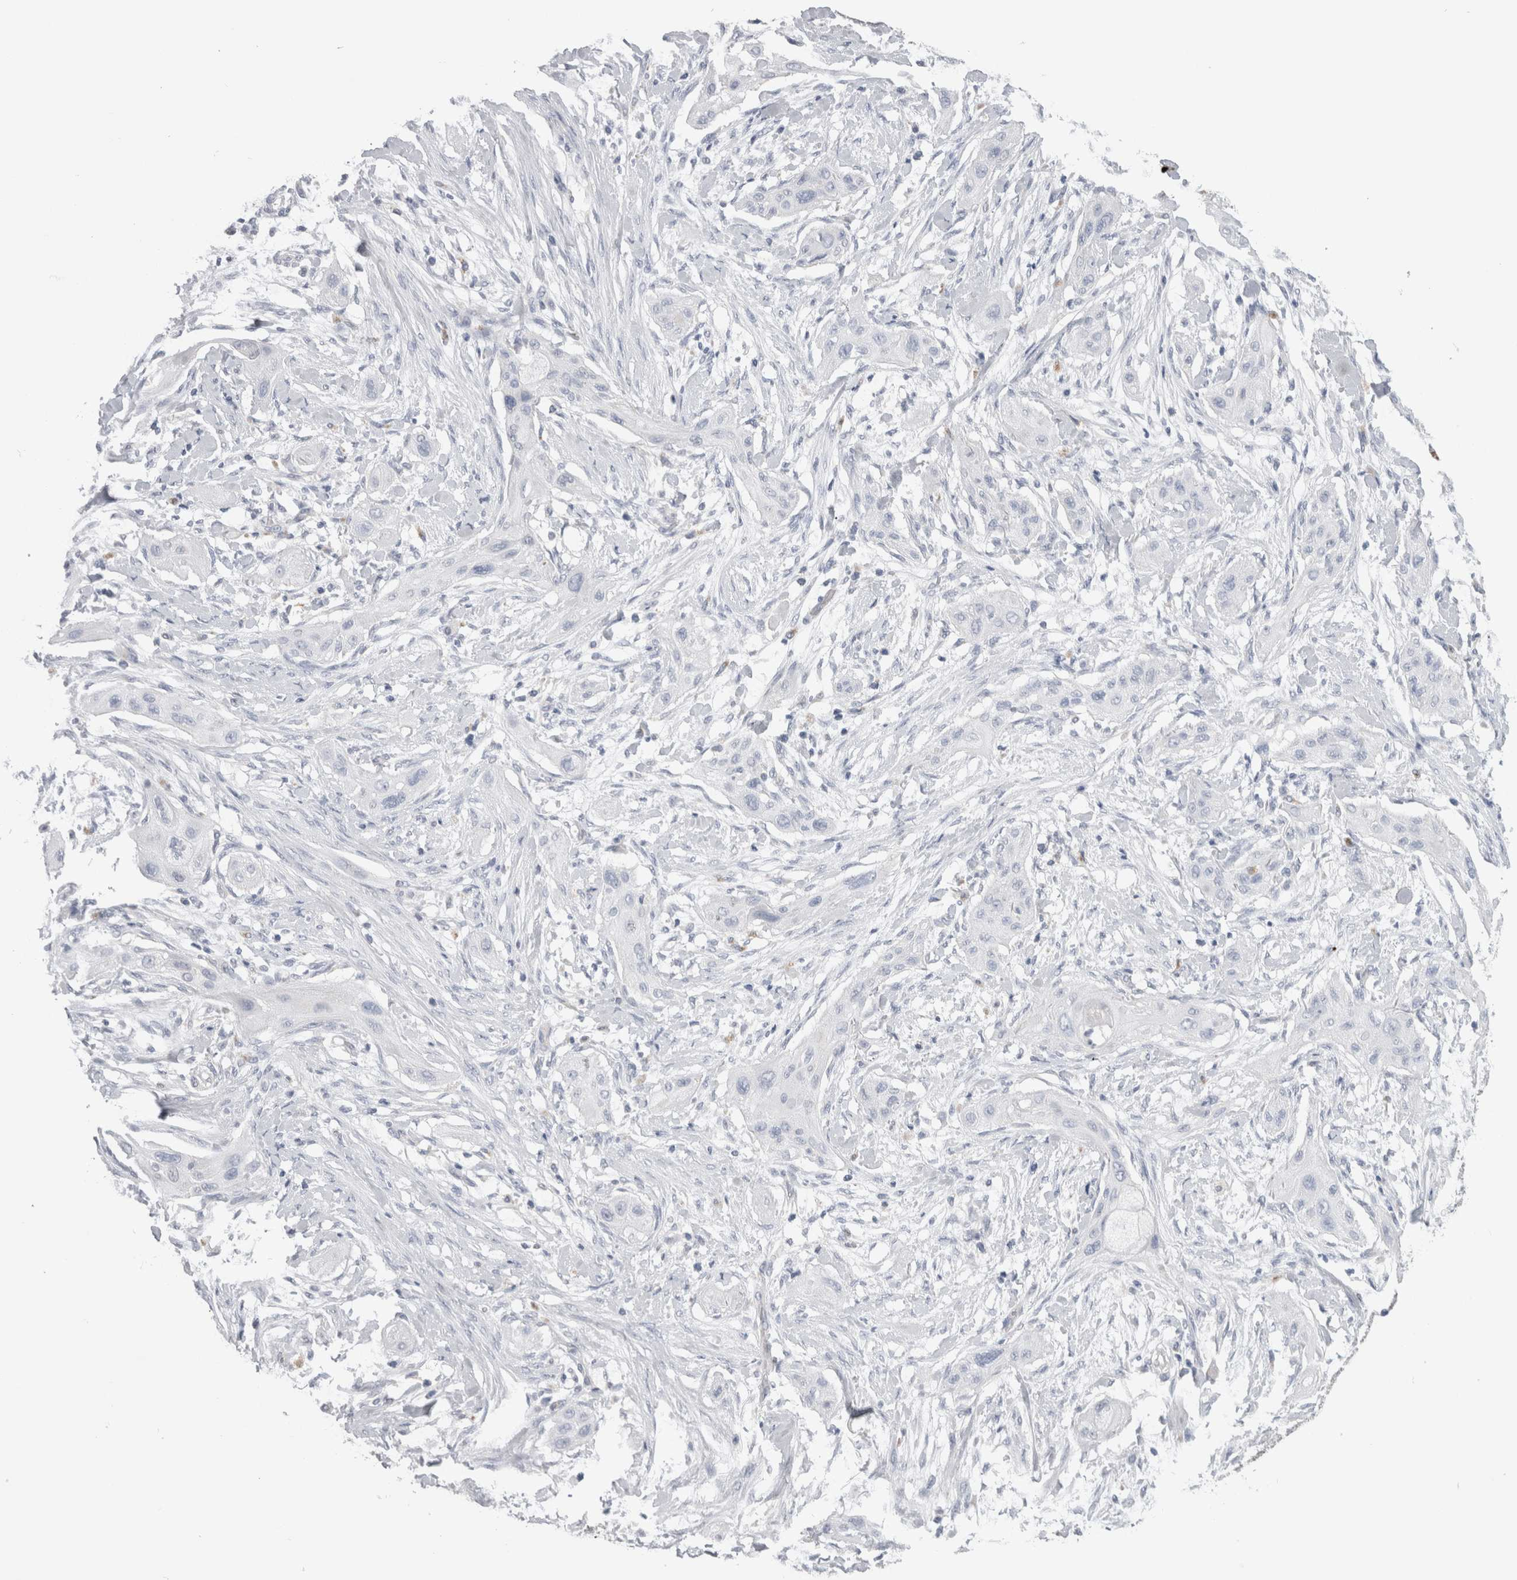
{"staining": {"intensity": "negative", "quantity": "none", "location": "none"}, "tissue": "lung cancer", "cell_type": "Tumor cells", "image_type": "cancer", "snomed": [{"axis": "morphology", "description": "Squamous cell carcinoma, NOS"}, {"axis": "topography", "description": "Lung"}], "caption": "Tumor cells are negative for brown protein staining in squamous cell carcinoma (lung).", "gene": "EPDR1", "patient": {"sex": "female", "age": 47}}